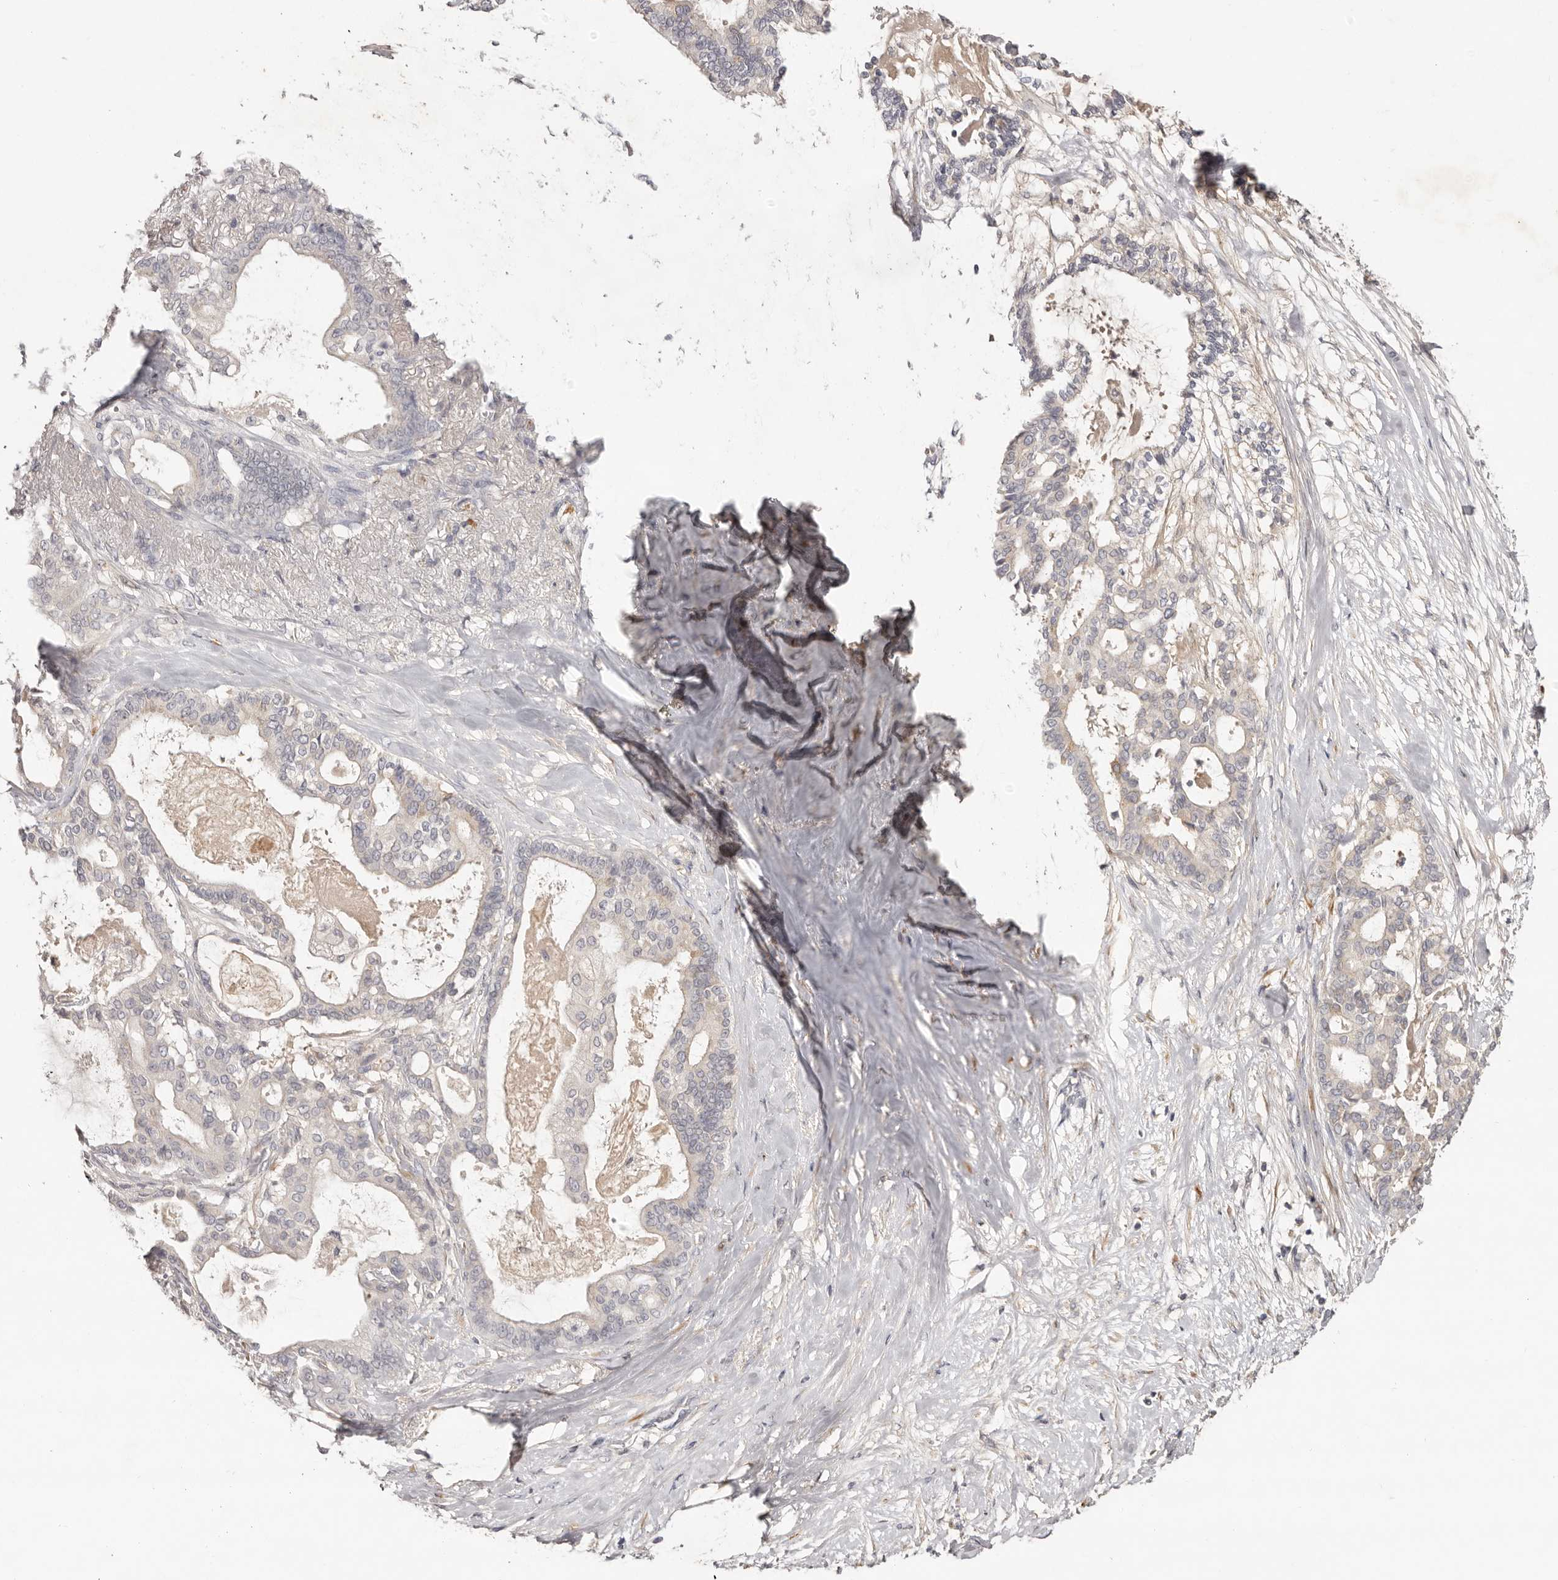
{"staining": {"intensity": "negative", "quantity": "none", "location": "none"}, "tissue": "pancreatic cancer", "cell_type": "Tumor cells", "image_type": "cancer", "snomed": [{"axis": "morphology", "description": "Adenocarcinoma, NOS"}, {"axis": "topography", "description": "Pancreas"}], "caption": "High power microscopy micrograph of an immunohistochemistry micrograph of pancreatic cancer, revealing no significant staining in tumor cells.", "gene": "SCUBE2", "patient": {"sex": "male", "age": 63}}